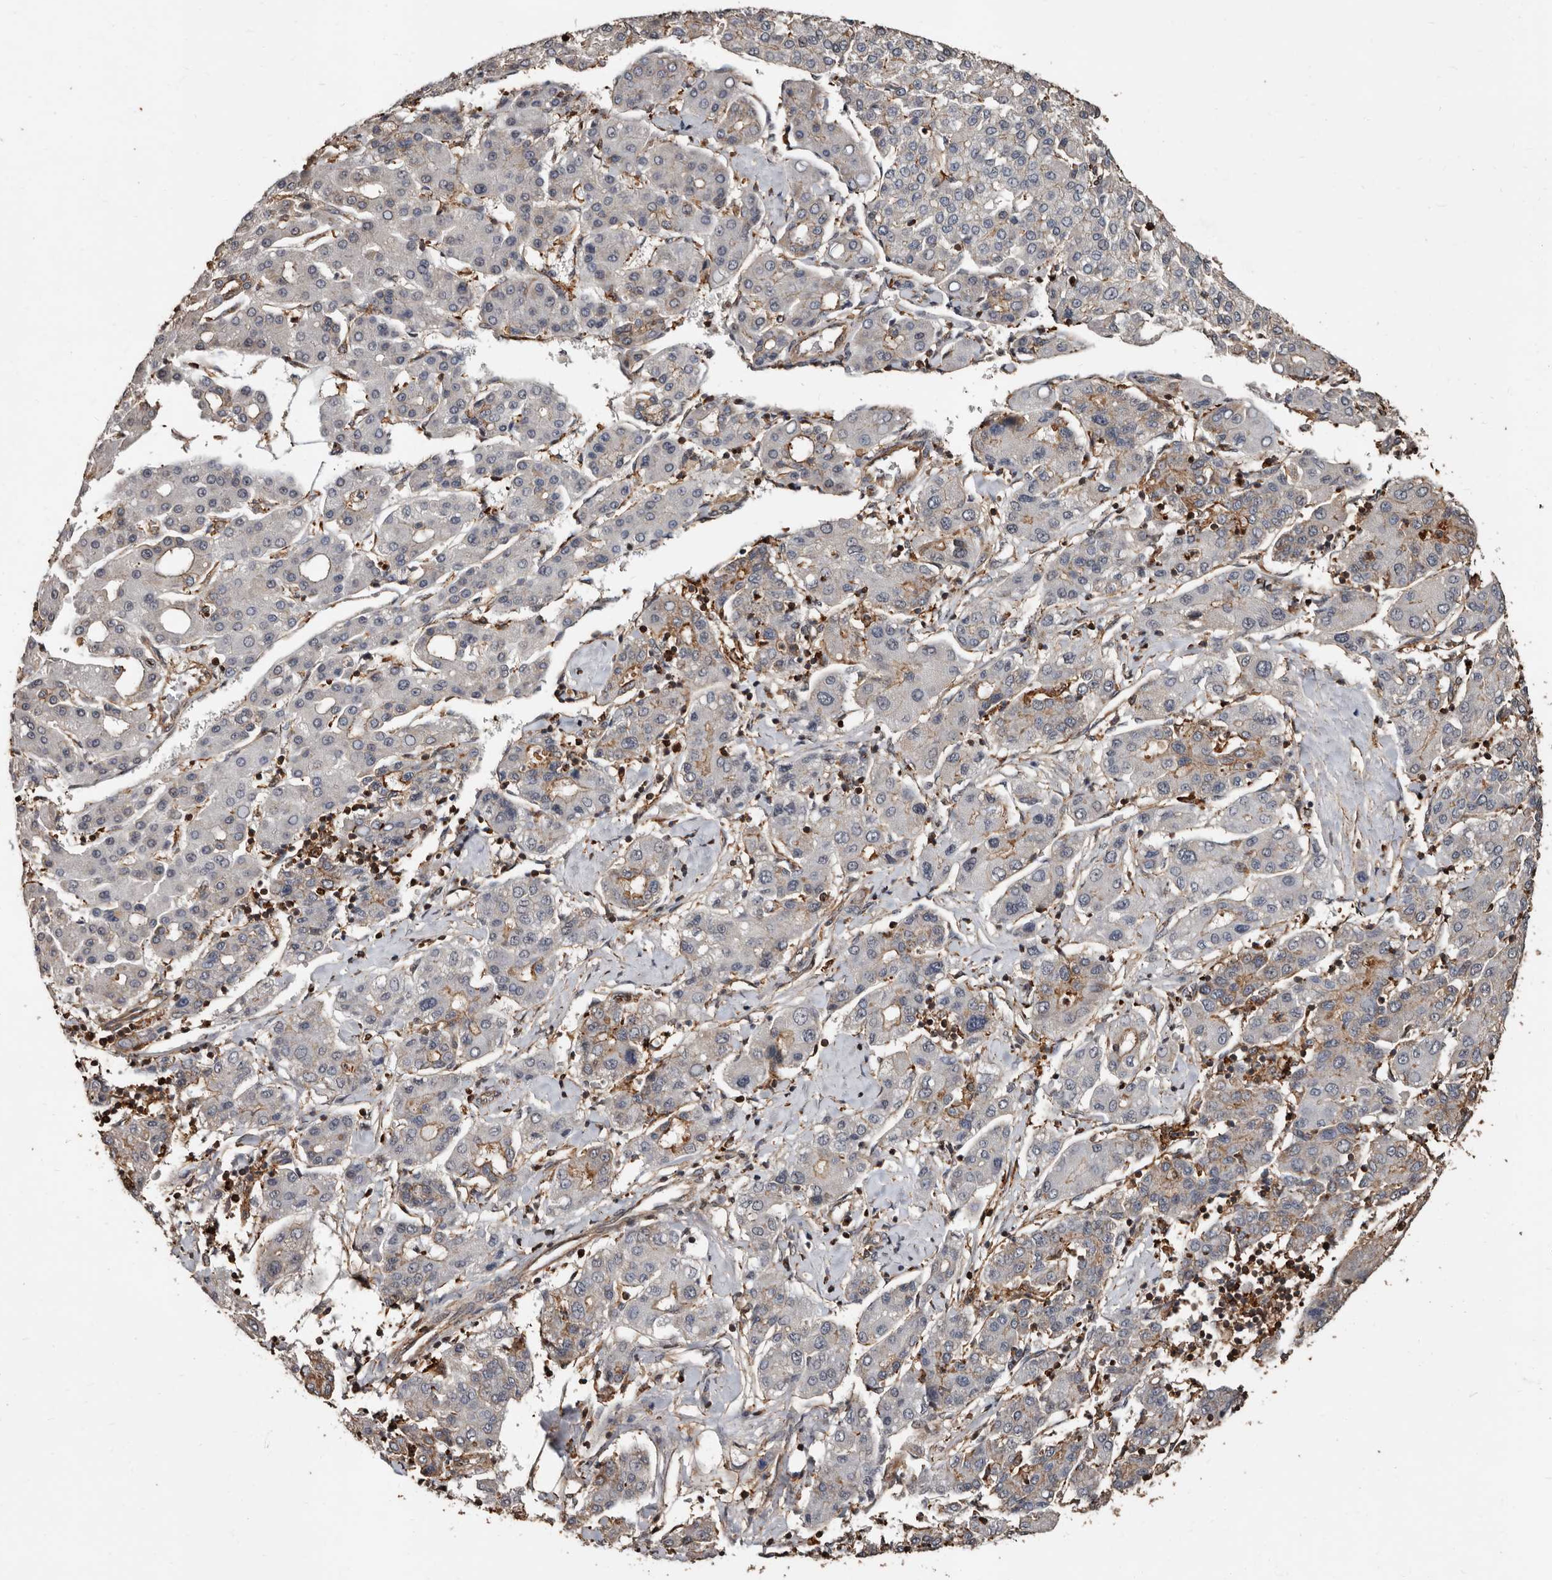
{"staining": {"intensity": "weak", "quantity": "<25%", "location": "cytoplasmic/membranous"}, "tissue": "liver cancer", "cell_type": "Tumor cells", "image_type": "cancer", "snomed": [{"axis": "morphology", "description": "Carcinoma, Hepatocellular, NOS"}, {"axis": "topography", "description": "Liver"}], "caption": "Tumor cells show no significant protein expression in hepatocellular carcinoma (liver).", "gene": "GSK3A", "patient": {"sex": "male", "age": 65}}